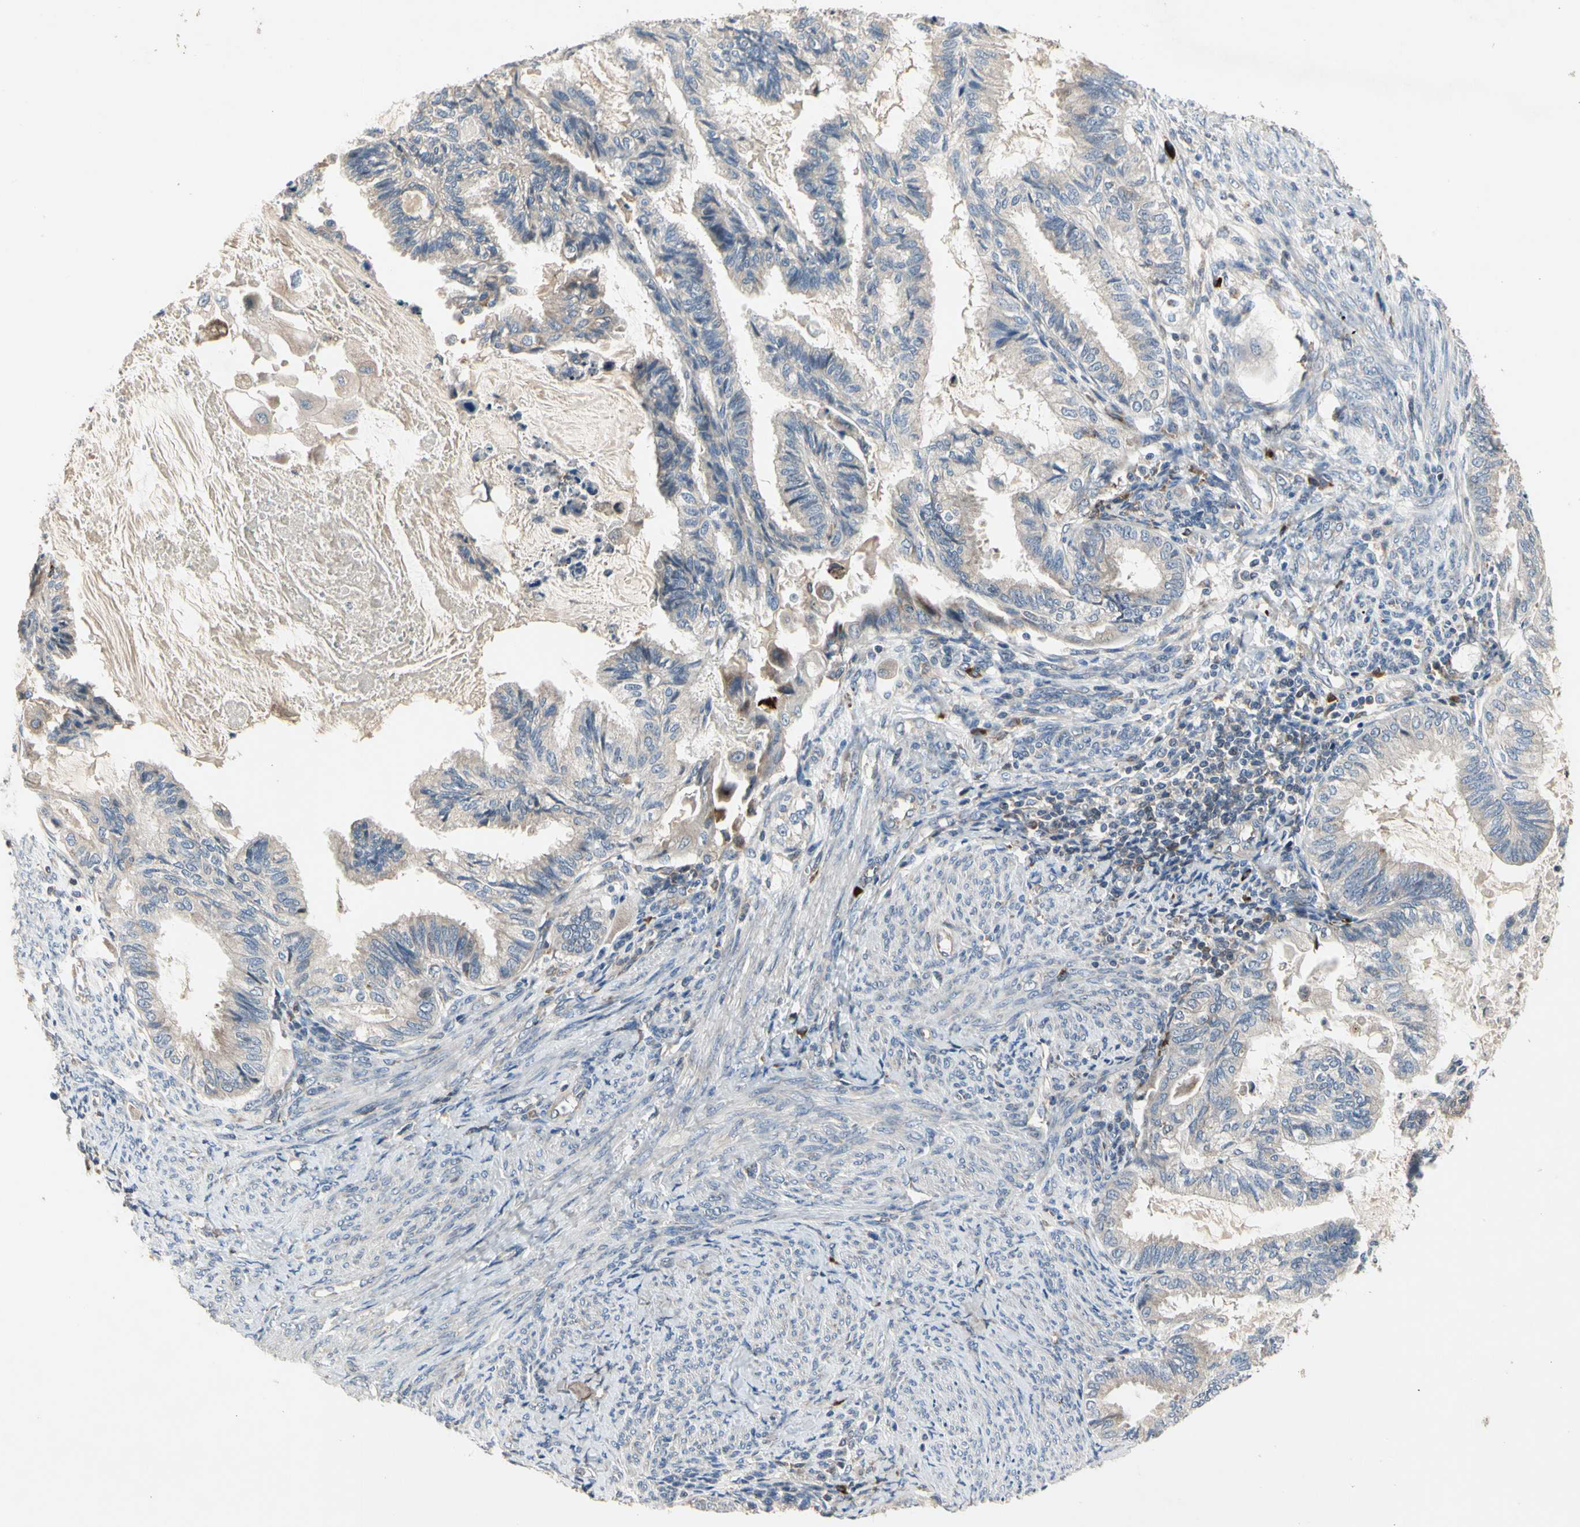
{"staining": {"intensity": "weak", "quantity": ">75%", "location": "cytoplasmic/membranous"}, "tissue": "cervical cancer", "cell_type": "Tumor cells", "image_type": "cancer", "snomed": [{"axis": "morphology", "description": "Normal tissue, NOS"}, {"axis": "morphology", "description": "Adenocarcinoma, NOS"}, {"axis": "topography", "description": "Cervix"}, {"axis": "topography", "description": "Endometrium"}], "caption": "Cervical cancer (adenocarcinoma) stained for a protein (brown) reveals weak cytoplasmic/membranous positive staining in about >75% of tumor cells.", "gene": "MMEL1", "patient": {"sex": "female", "age": 86}}